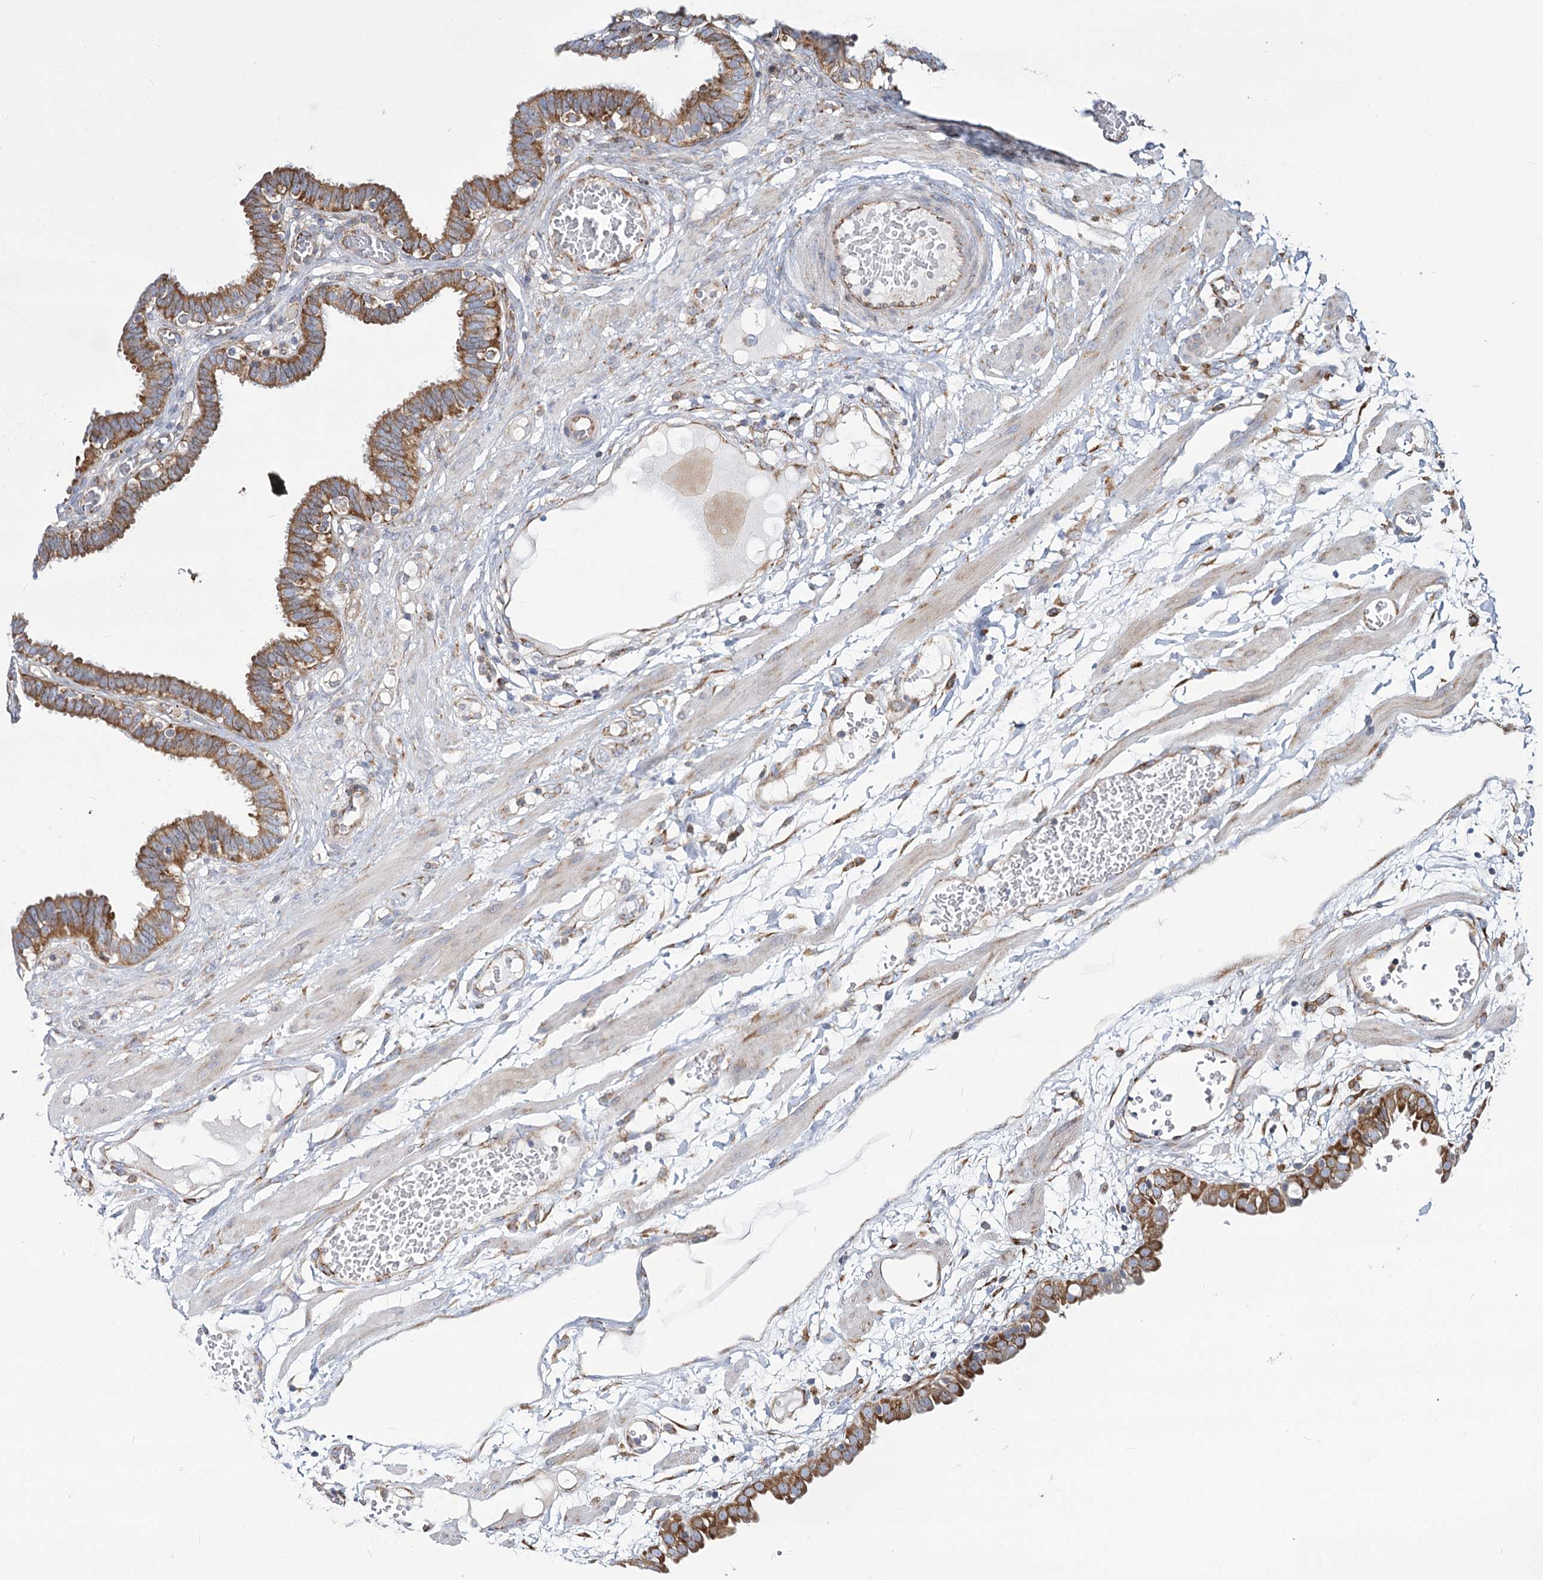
{"staining": {"intensity": "moderate", "quantity": ">75%", "location": "cytoplasmic/membranous"}, "tissue": "fallopian tube", "cell_type": "Glandular cells", "image_type": "normal", "snomed": [{"axis": "morphology", "description": "Normal tissue, NOS"}, {"axis": "topography", "description": "Fallopian tube"}, {"axis": "topography", "description": "Placenta"}], "caption": "High-power microscopy captured an IHC histopathology image of normal fallopian tube, revealing moderate cytoplasmic/membranous staining in about >75% of glandular cells.", "gene": "POGLUT1", "patient": {"sex": "female", "age": 32}}